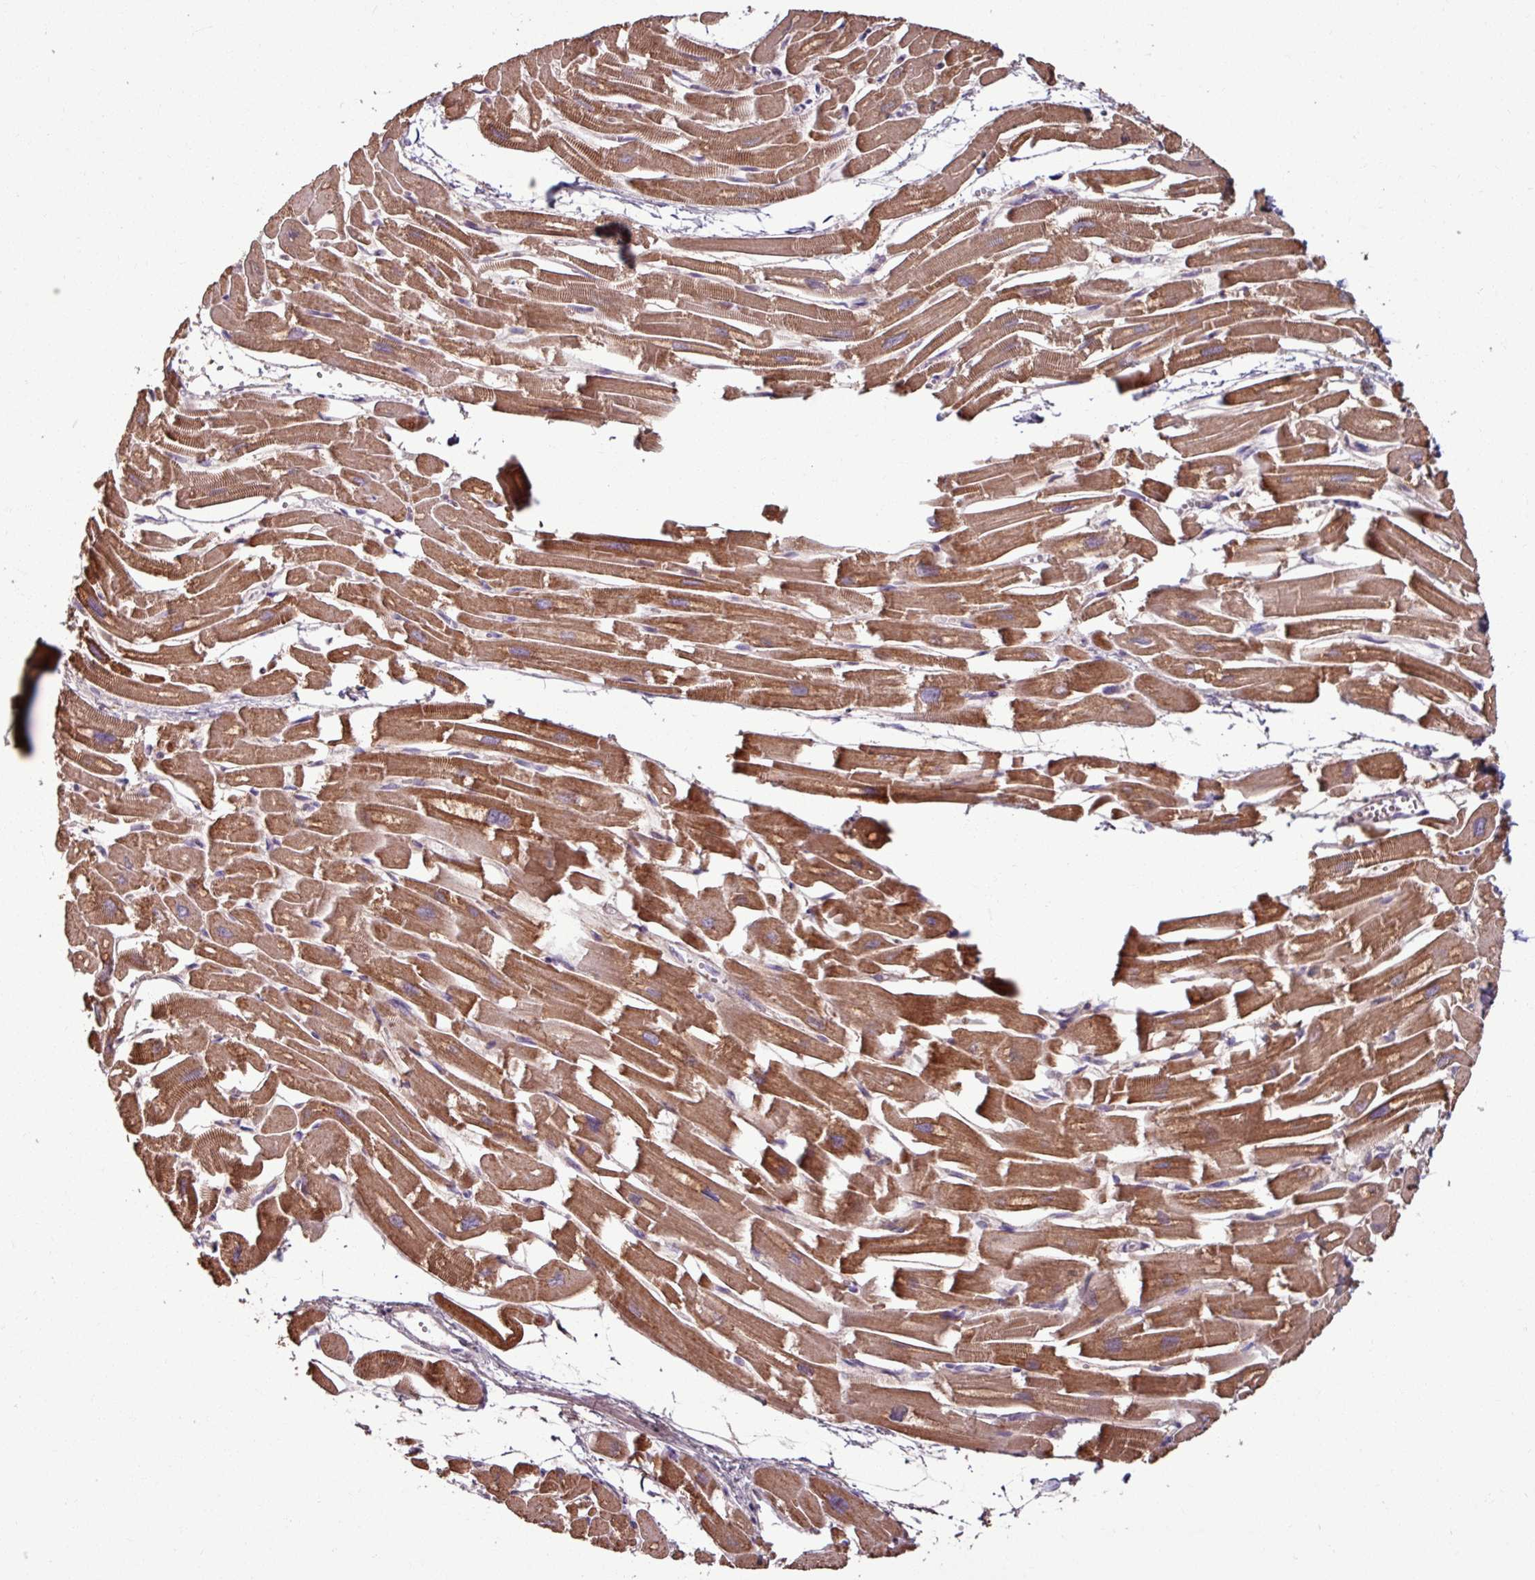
{"staining": {"intensity": "moderate", "quantity": ">75%", "location": "cytoplasmic/membranous"}, "tissue": "heart muscle", "cell_type": "Cardiomyocytes", "image_type": "normal", "snomed": [{"axis": "morphology", "description": "Normal tissue, NOS"}, {"axis": "topography", "description": "Heart"}], "caption": "Protein expression analysis of benign heart muscle exhibits moderate cytoplasmic/membranous expression in about >75% of cardiomyocytes.", "gene": "PNMA6A", "patient": {"sex": "male", "age": 54}}